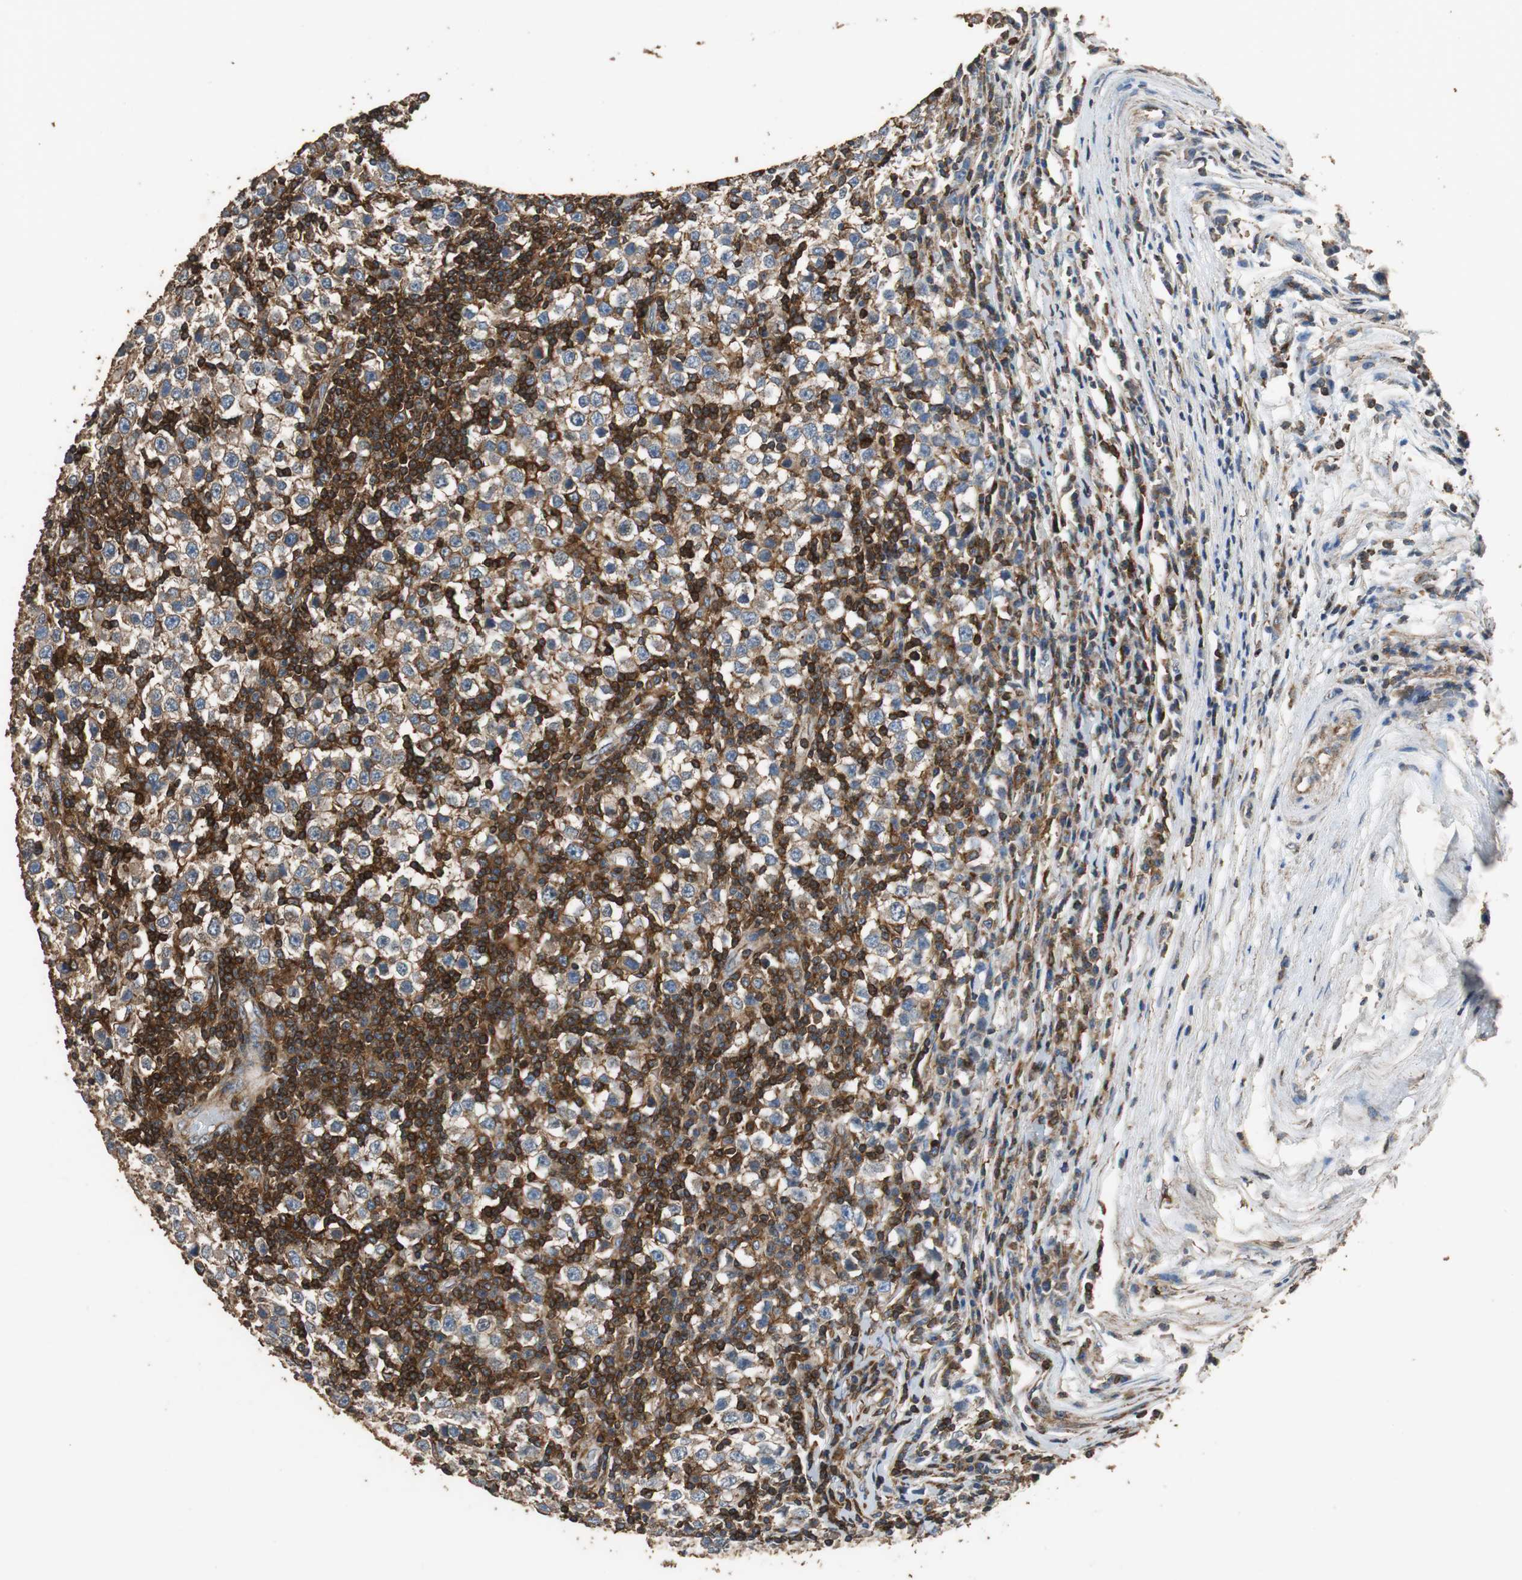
{"staining": {"intensity": "weak", "quantity": ">75%", "location": "cytoplasmic/membranous"}, "tissue": "testis cancer", "cell_type": "Tumor cells", "image_type": "cancer", "snomed": [{"axis": "morphology", "description": "Seminoma, NOS"}, {"axis": "topography", "description": "Testis"}], "caption": "Immunohistochemistry (DAB) staining of human testis cancer demonstrates weak cytoplasmic/membranous protein positivity in about >75% of tumor cells.", "gene": "PRKRA", "patient": {"sex": "male", "age": 65}}